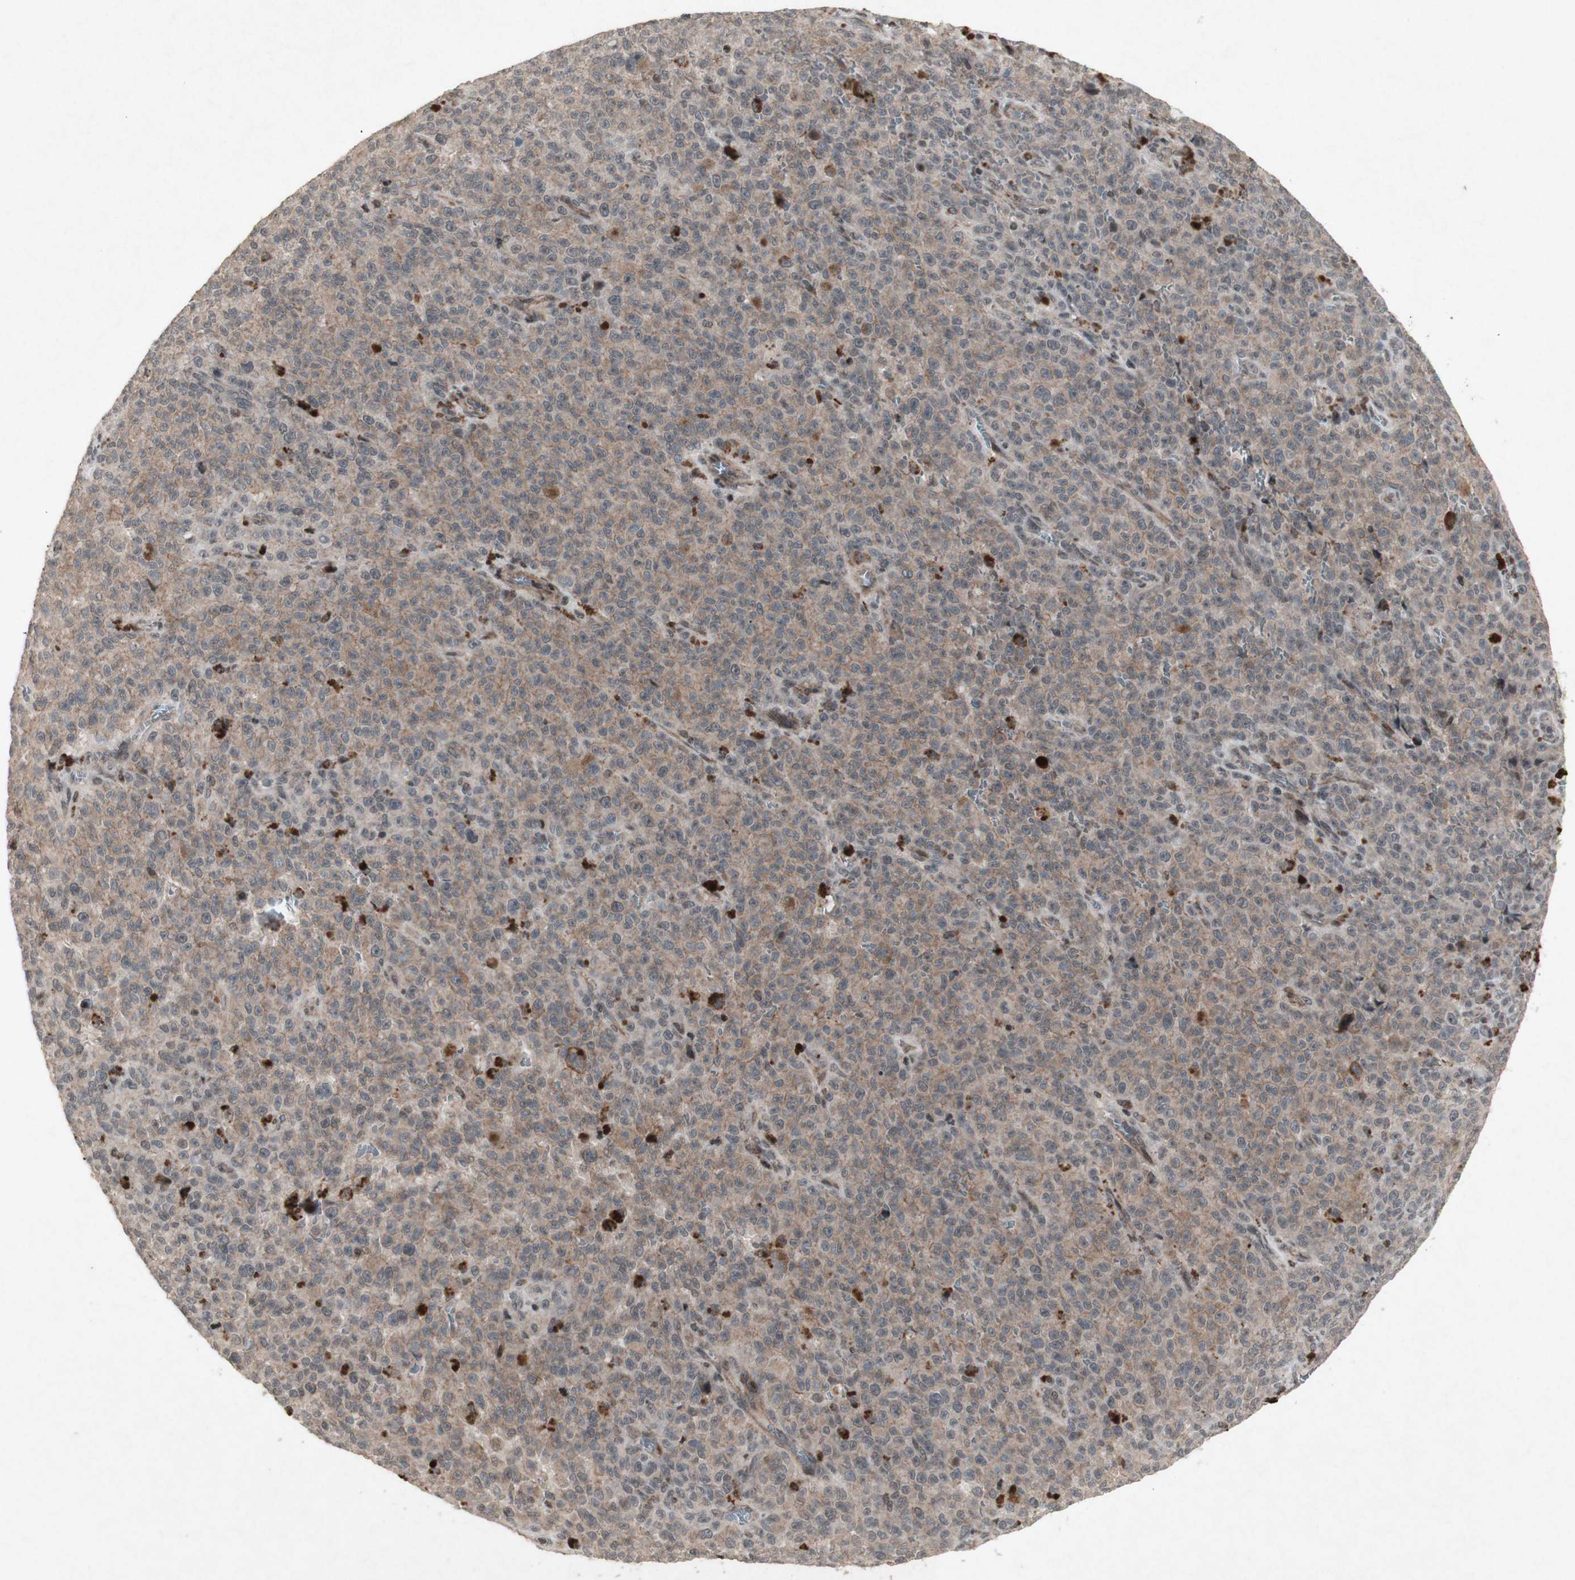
{"staining": {"intensity": "weak", "quantity": ">75%", "location": "cytoplasmic/membranous"}, "tissue": "melanoma", "cell_type": "Tumor cells", "image_type": "cancer", "snomed": [{"axis": "morphology", "description": "Malignant melanoma, NOS"}, {"axis": "topography", "description": "Skin"}], "caption": "Malignant melanoma stained with a protein marker reveals weak staining in tumor cells.", "gene": "PLXNA1", "patient": {"sex": "female", "age": 82}}